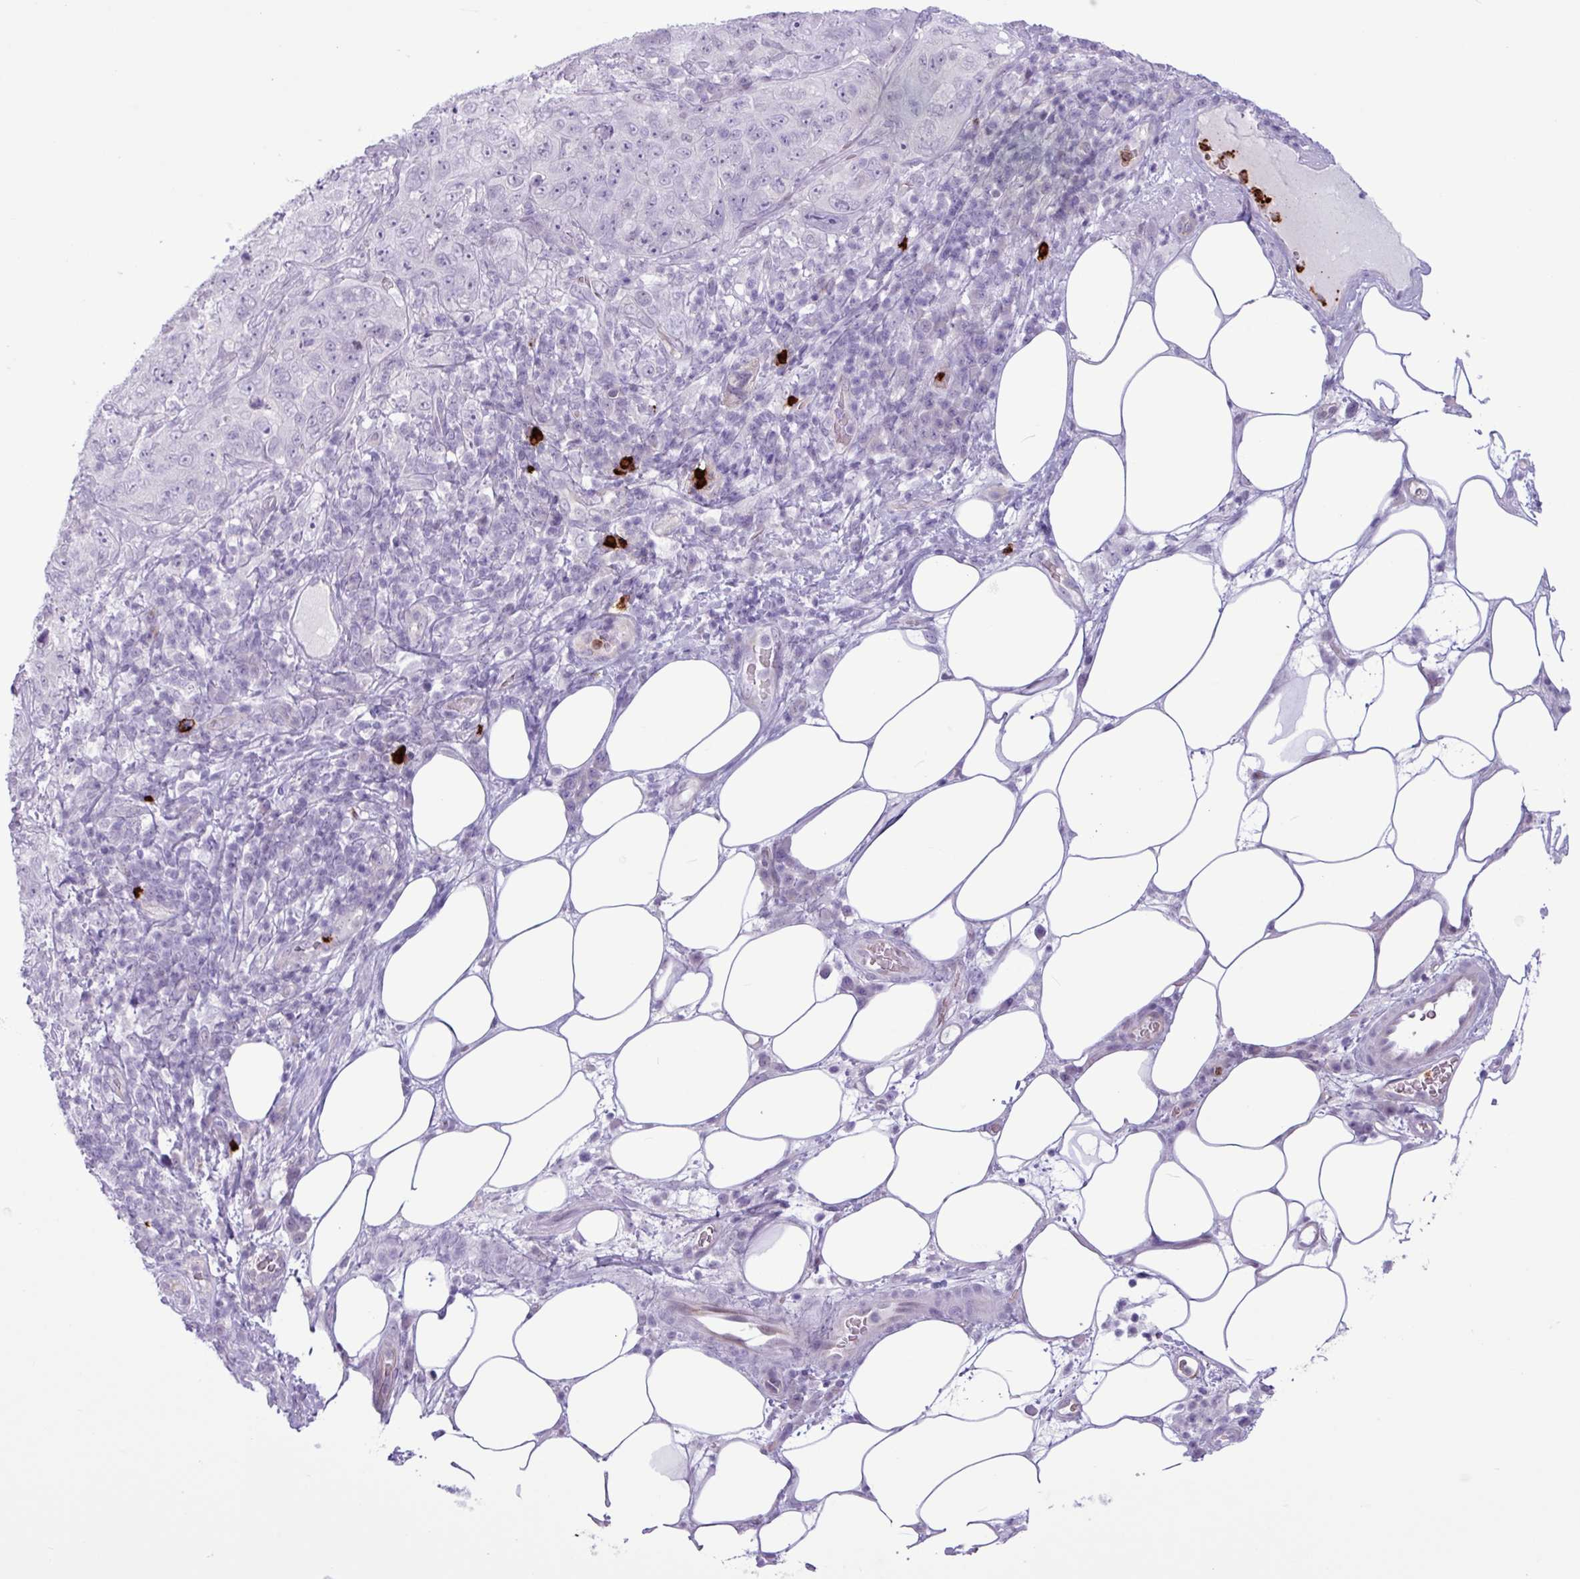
{"staining": {"intensity": "negative", "quantity": "none", "location": "none"}, "tissue": "pancreatic cancer", "cell_type": "Tumor cells", "image_type": "cancer", "snomed": [{"axis": "morphology", "description": "Adenocarcinoma, NOS"}, {"axis": "topography", "description": "Pancreas"}], "caption": "An immunohistochemistry (IHC) micrograph of pancreatic adenocarcinoma is shown. There is no staining in tumor cells of pancreatic adenocarcinoma.", "gene": "TMEM178A", "patient": {"sex": "male", "age": 68}}